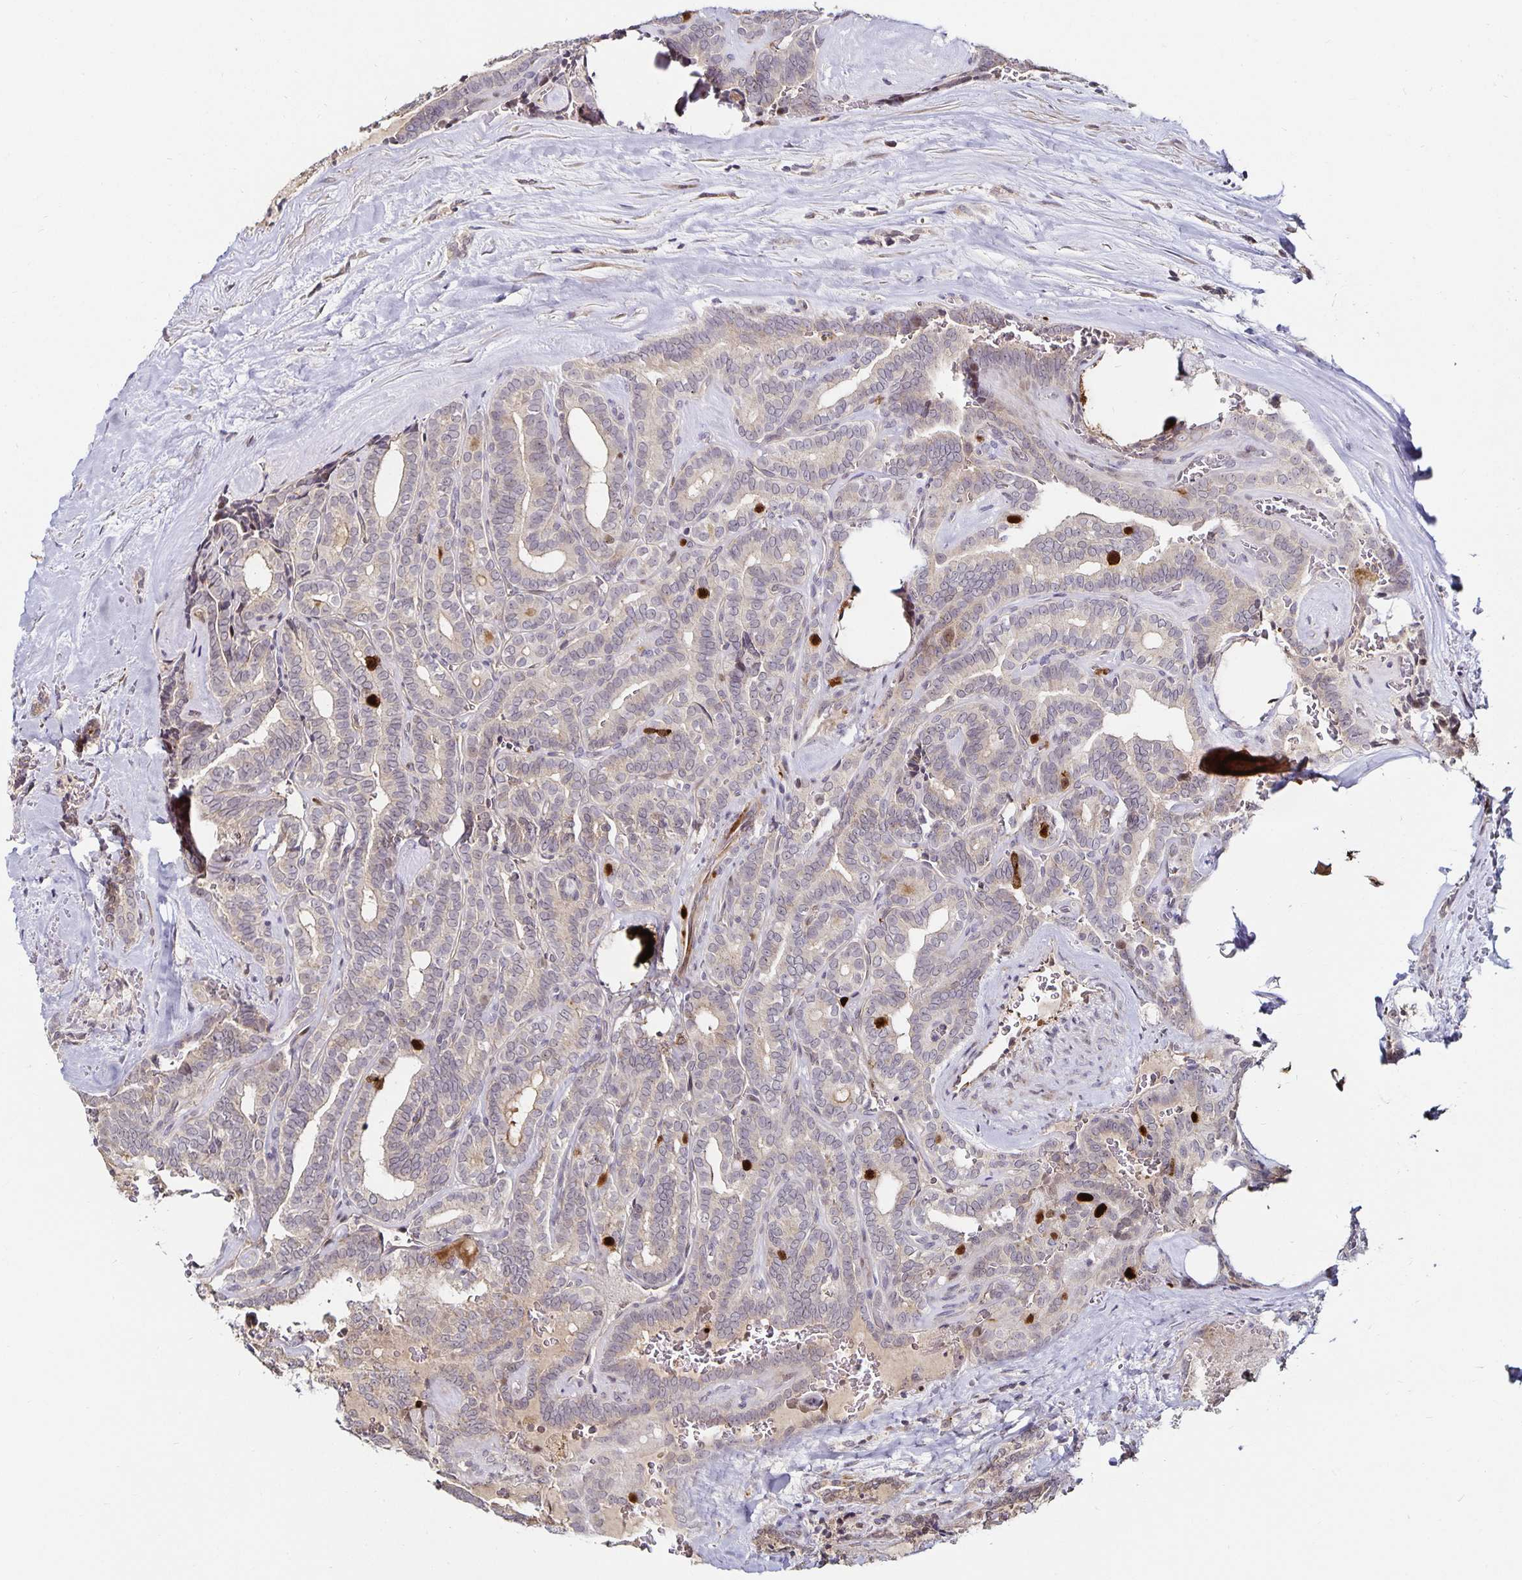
{"staining": {"intensity": "strong", "quantity": "<25%", "location": "nuclear"}, "tissue": "thyroid cancer", "cell_type": "Tumor cells", "image_type": "cancer", "snomed": [{"axis": "morphology", "description": "Papillary adenocarcinoma, NOS"}, {"axis": "topography", "description": "Thyroid gland"}], "caption": "A high-resolution image shows immunohistochemistry staining of papillary adenocarcinoma (thyroid), which shows strong nuclear expression in about <25% of tumor cells.", "gene": "ANLN", "patient": {"sex": "female", "age": 21}}